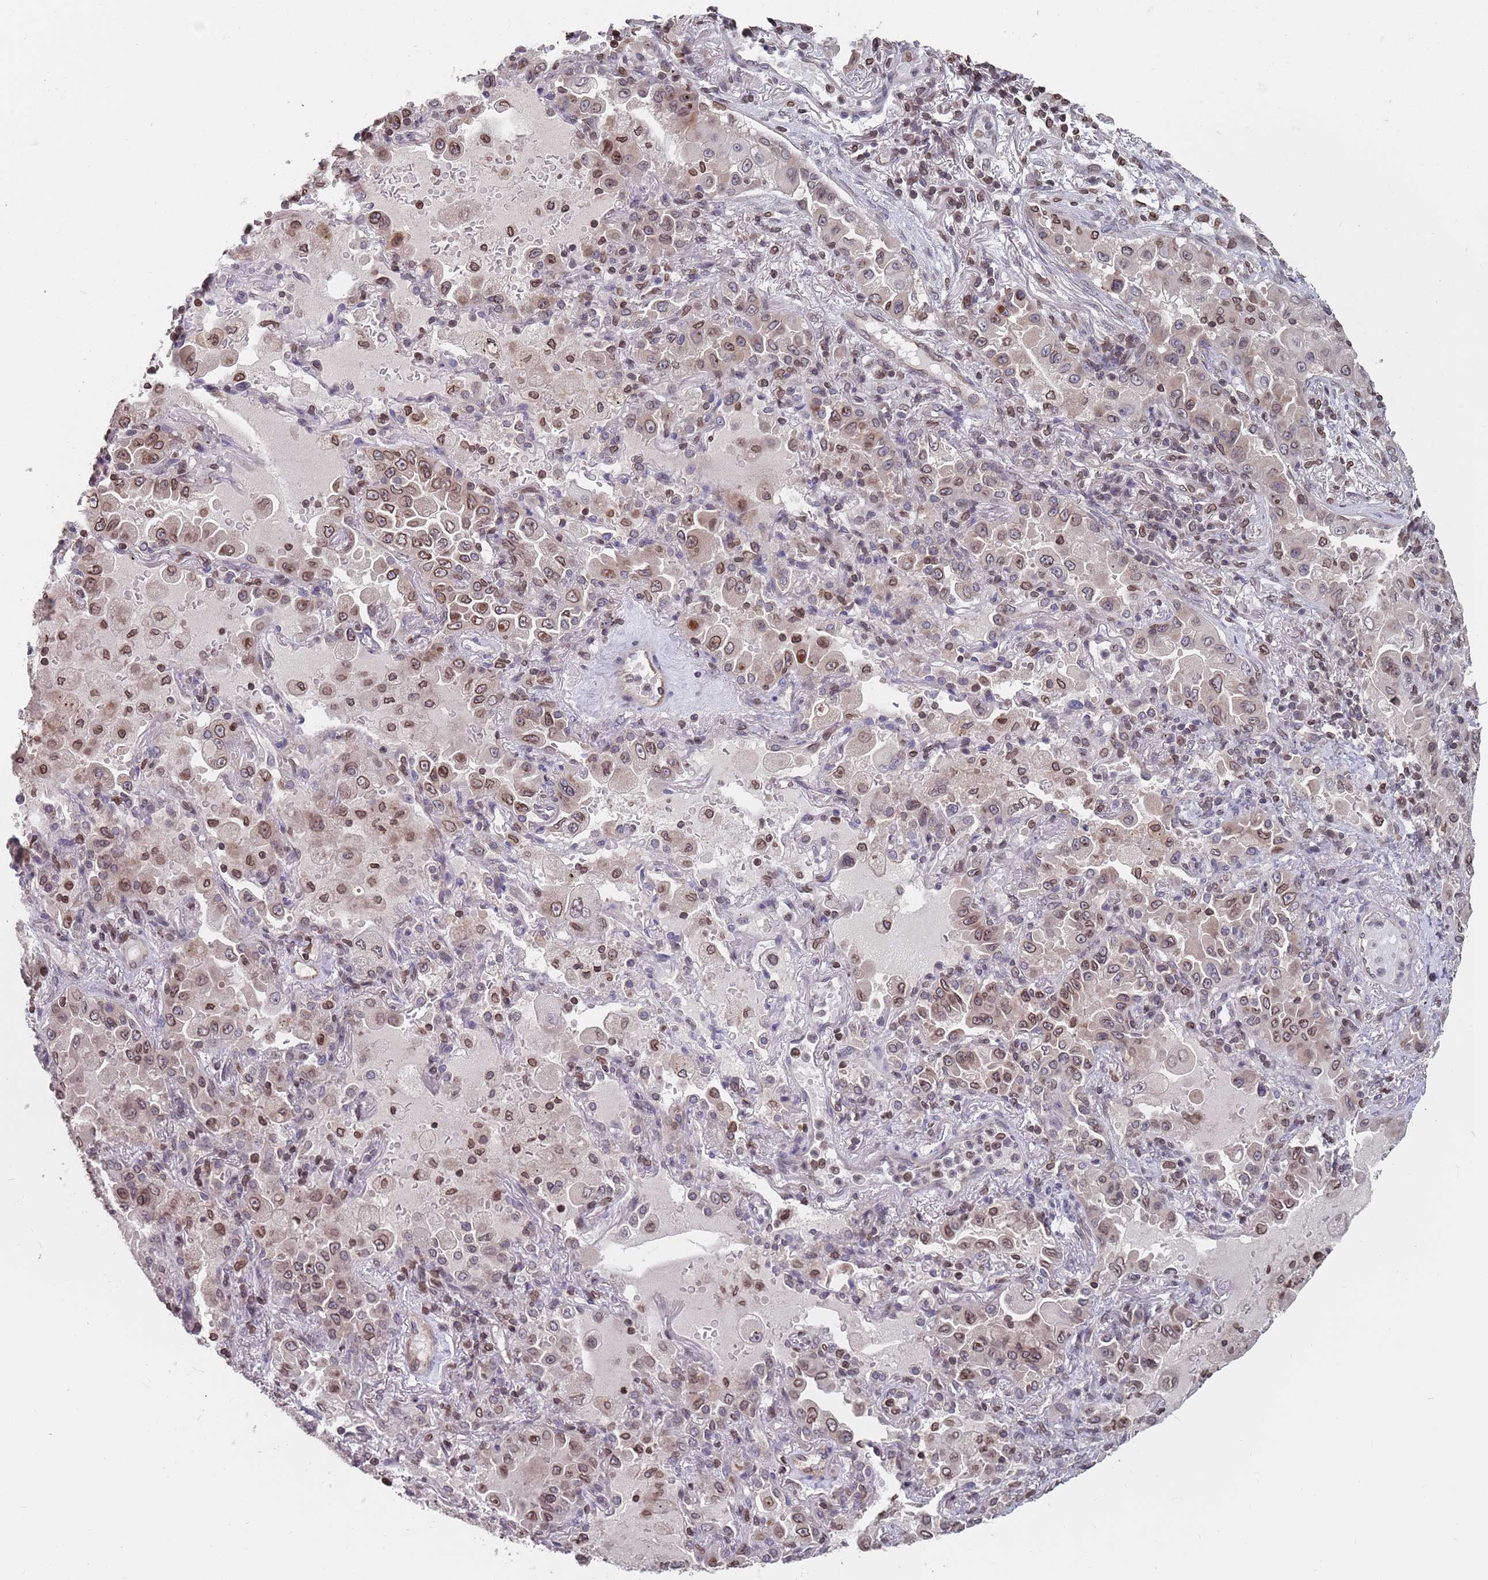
{"staining": {"intensity": "moderate", "quantity": "25%-75%", "location": "cytoplasmic/membranous,nuclear"}, "tissue": "lung cancer", "cell_type": "Tumor cells", "image_type": "cancer", "snomed": [{"axis": "morphology", "description": "Squamous cell carcinoma, NOS"}, {"axis": "topography", "description": "Lung"}], "caption": "Brown immunohistochemical staining in lung cancer (squamous cell carcinoma) reveals moderate cytoplasmic/membranous and nuclear expression in about 25%-75% of tumor cells. Using DAB (3,3'-diaminobenzidine) (brown) and hematoxylin (blue) stains, captured at high magnification using brightfield microscopy.", "gene": "SDHAF3", "patient": {"sex": "male", "age": 74}}